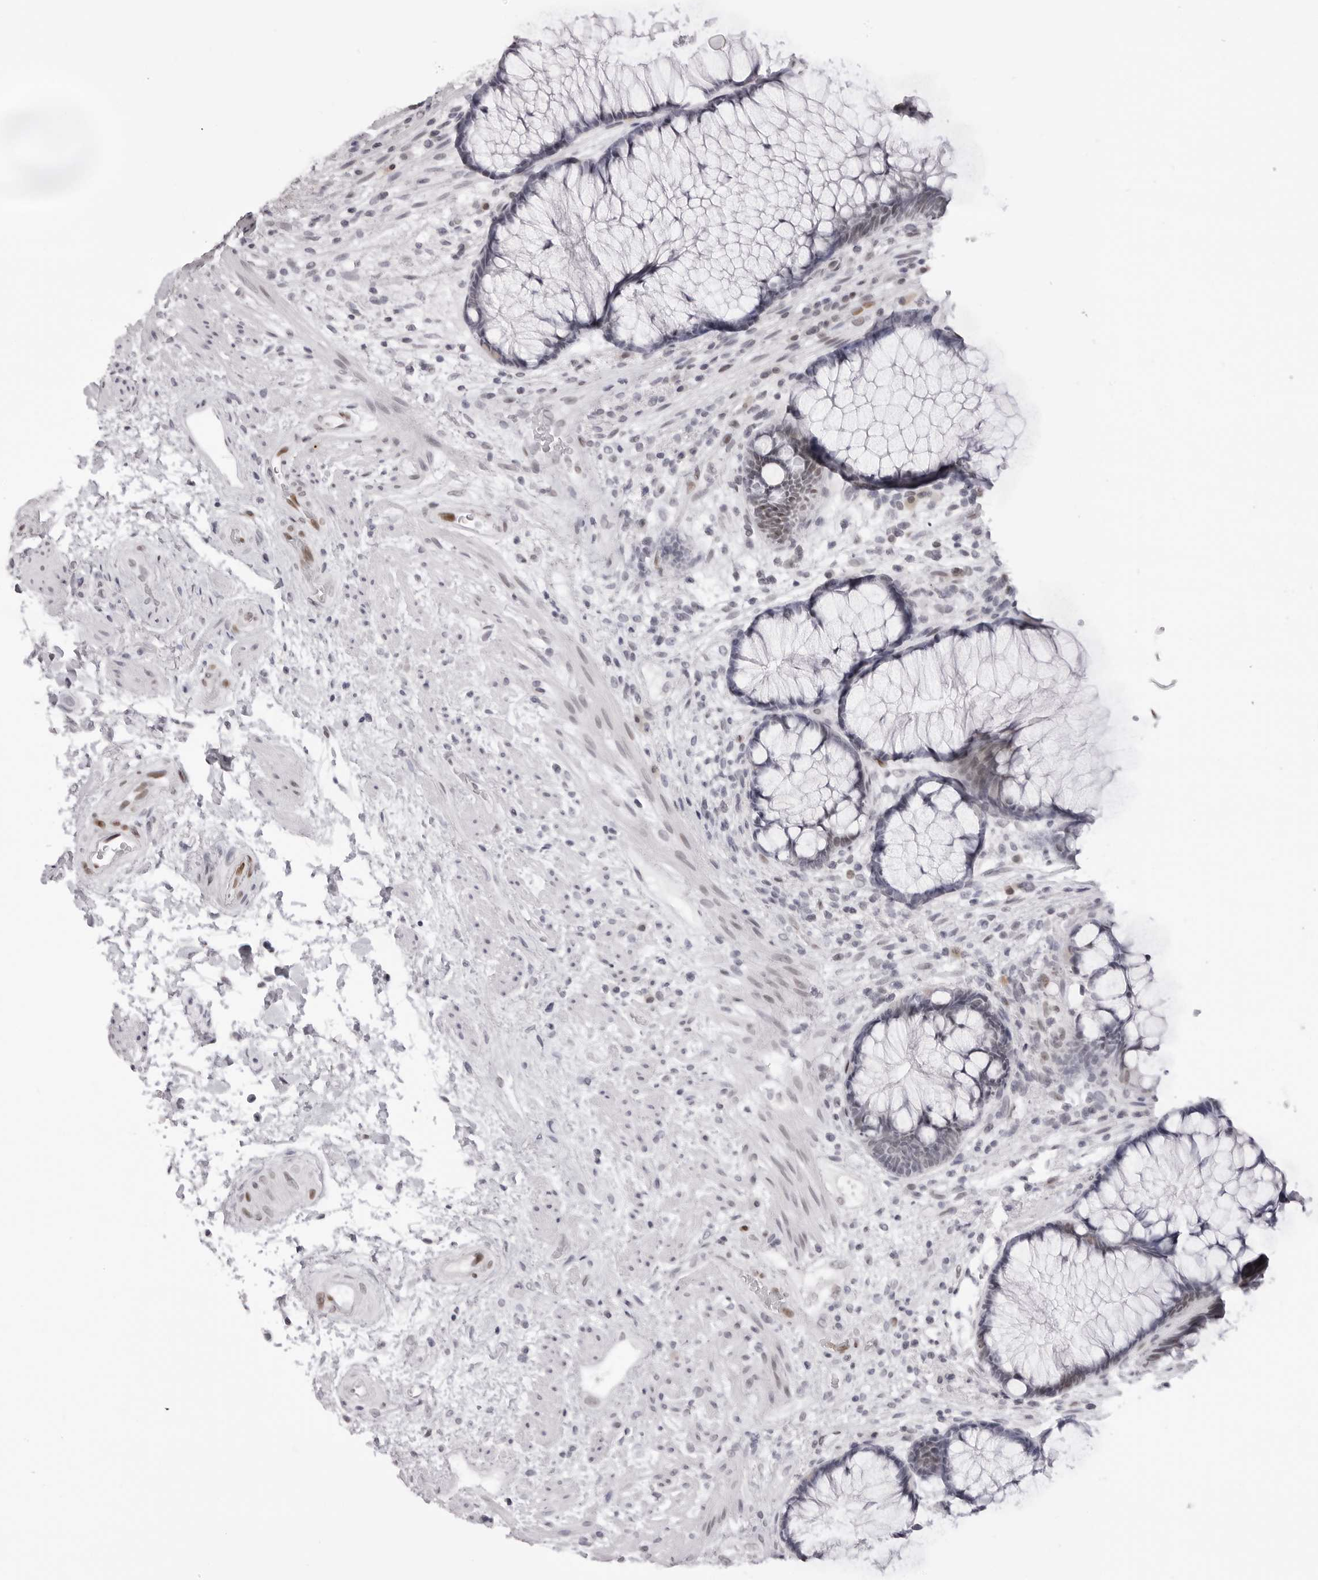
{"staining": {"intensity": "moderate", "quantity": "<25%", "location": "nuclear"}, "tissue": "rectum", "cell_type": "Glandular cells", "image_type": "normal", "snomed": [{"axis": "morphology", "description": "Normal tissue, NOS"}, {"axis": "topography", "description": "Rectum"}], "caption": "High-power microscopy captured an IHC photomicrograph of normal rectum, revealing moderate nuclear positivity in approximately <25% of glandular cells.", "gene": "MAFK", "patient": {"sex": "male", "age": 51}}